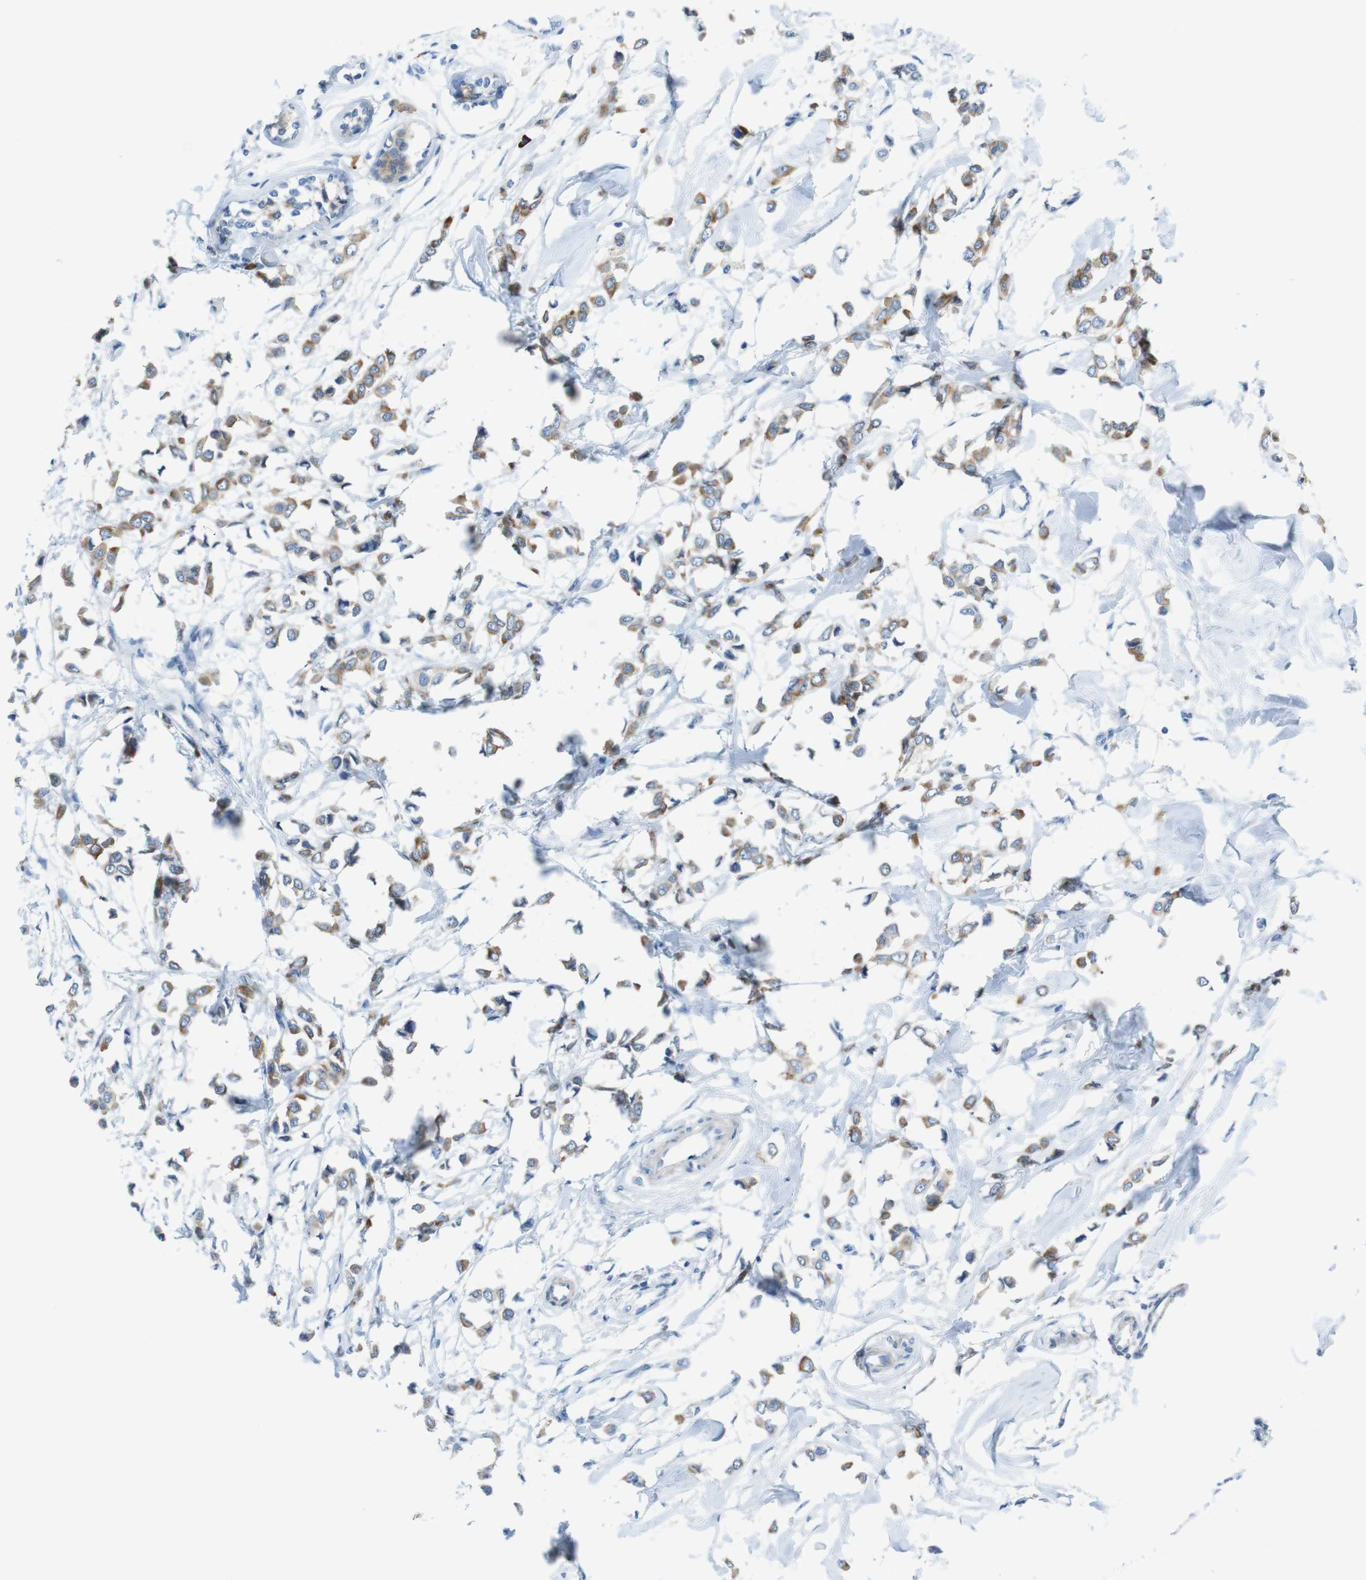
{"staining": {"intensity": "moderate", "quantity": ">75%", "location": "cytoplasmic/membranous"}, "tissue": "breast cancer", "cell_type": "Tumor cells", "image_type": "cancer", "snomed": [{"axis": "morphology", "description": "Lobular carcinoma"}, {"axis": "topography", "description": "Breast"}], "caption": "DAB (3,3'-diaminobenzidine) immunohistochemical staining of breast lobular carcinoma exhibits moderate cytoplasmic/membranous protein expression in about >75% of tumor cells.", "gene": "CLMN", "patient": {"sex": "female", "age": 51}}